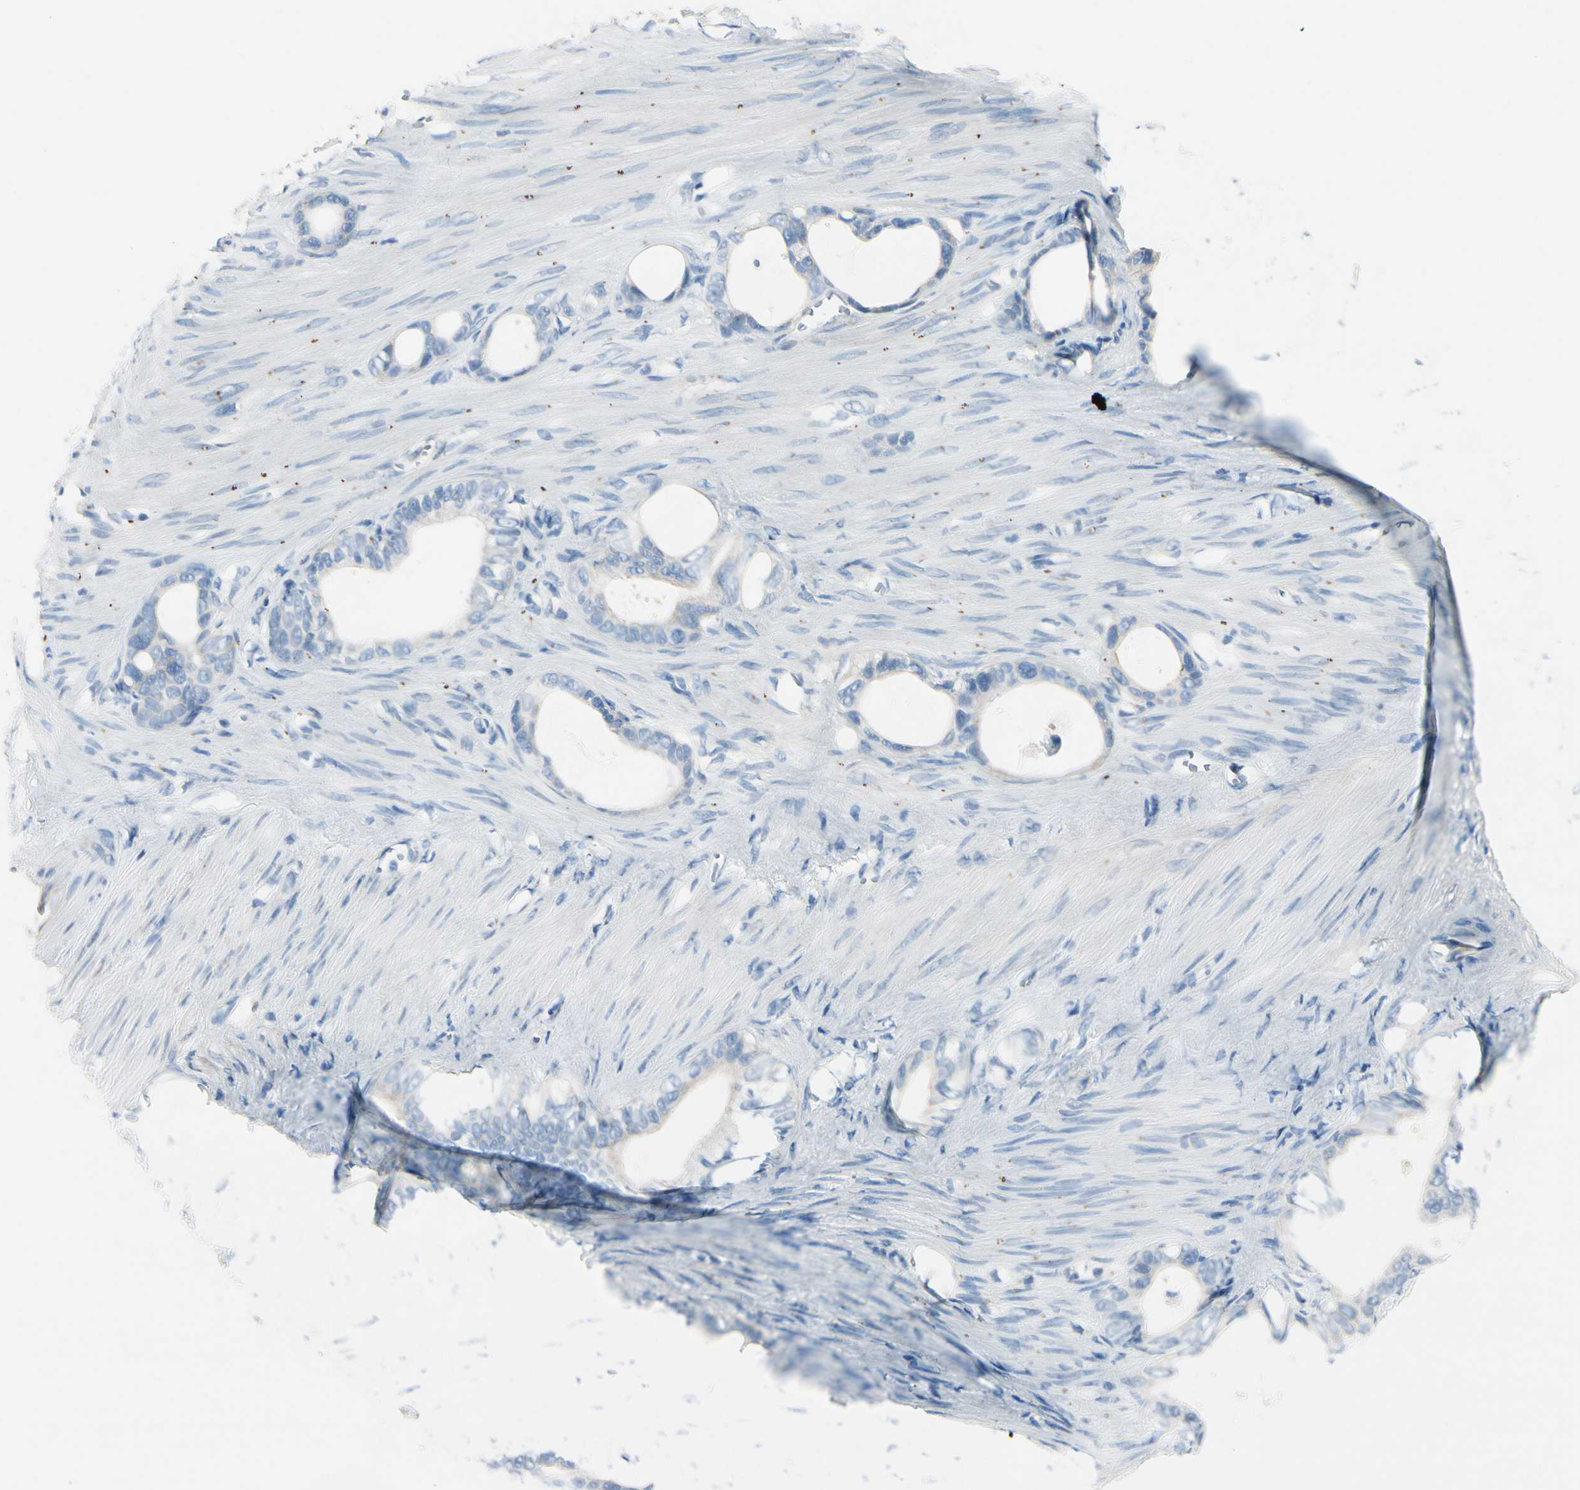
{"staining": {"intensity": "negative", "quantity": "none", "location": "none"}, "tissue": "stomach cancer", "cell_type": "Tumor cells", "image_type": "cancer", "snomed": [{"axis": "morphology", "description": "Adenocarcinoma, NOS"}, {"axis": "topography", "description": "Stomach"}], "caption": "A photomicrograph of human adenocarcinoma (stomach) is negative for staining in tumor cells.", "gene": "PEBP1", "patient": {"sex": "female", "age": 75}}